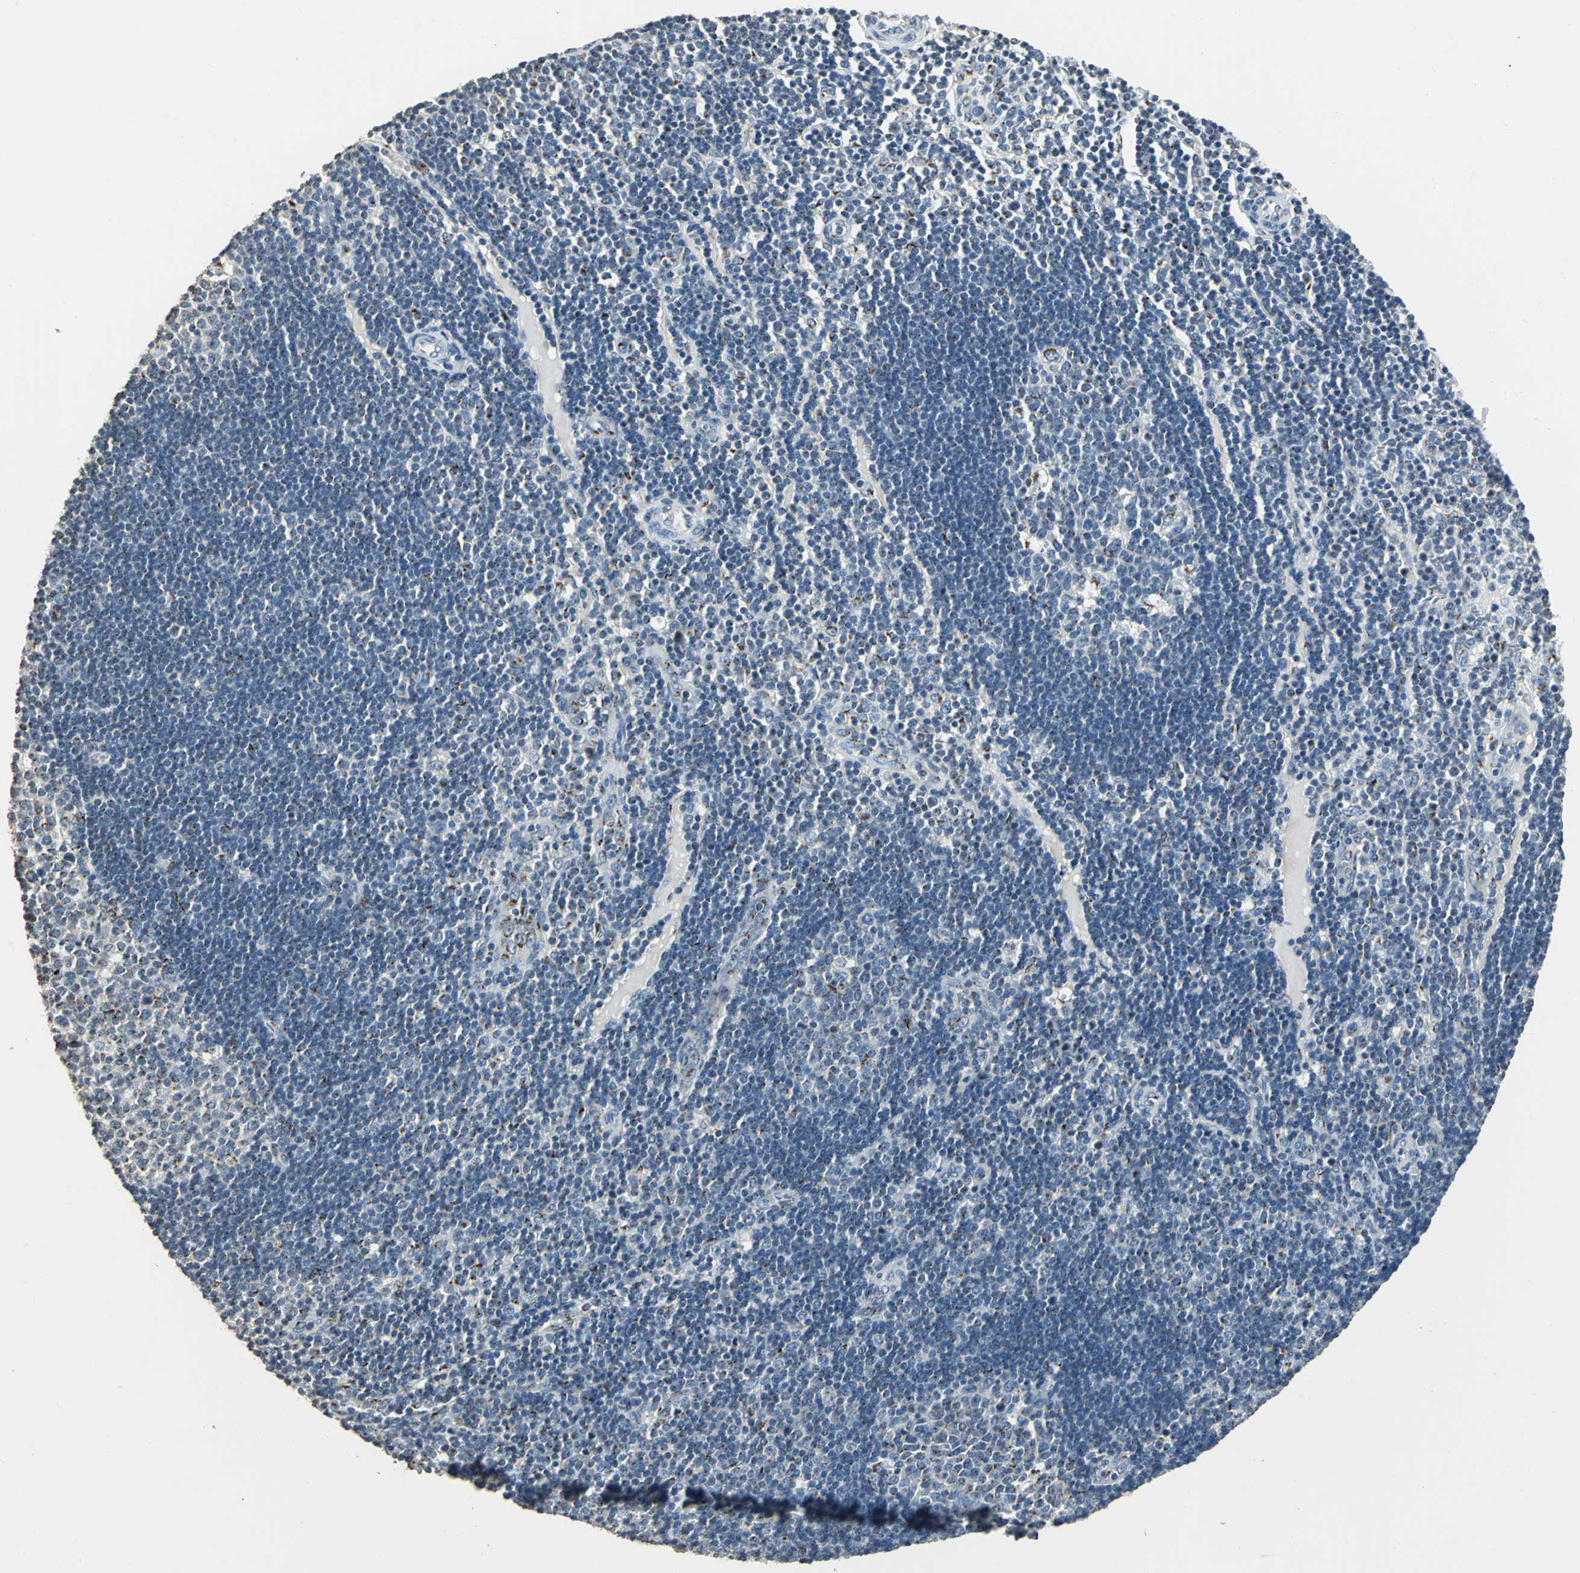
{"staining": {"intensity": "strong", "quantity": "<25%", "location": "cytoplasmic/membranous"}, "tissue": "lymph node", "cell_type": "Germinal center cells", "image_type": "normal", "snomed": [{"axis": "morphology", "description": "Normal tissue, NOS"}, {"axis": "topography", "description": "Lymph node"}, {"axis": "topography", "description": "Salivary gland"}], "caption": "This photomicrograph demonstrates benign lymph node stained with IHC to label a protein in brown. The cytoplasmic/membranous of germinal center cells show strong positivity for the protein. Nuclei are counter-stained blue.", "gene": "TMEM115", "patient": {"sex": "male", "age": 8}}